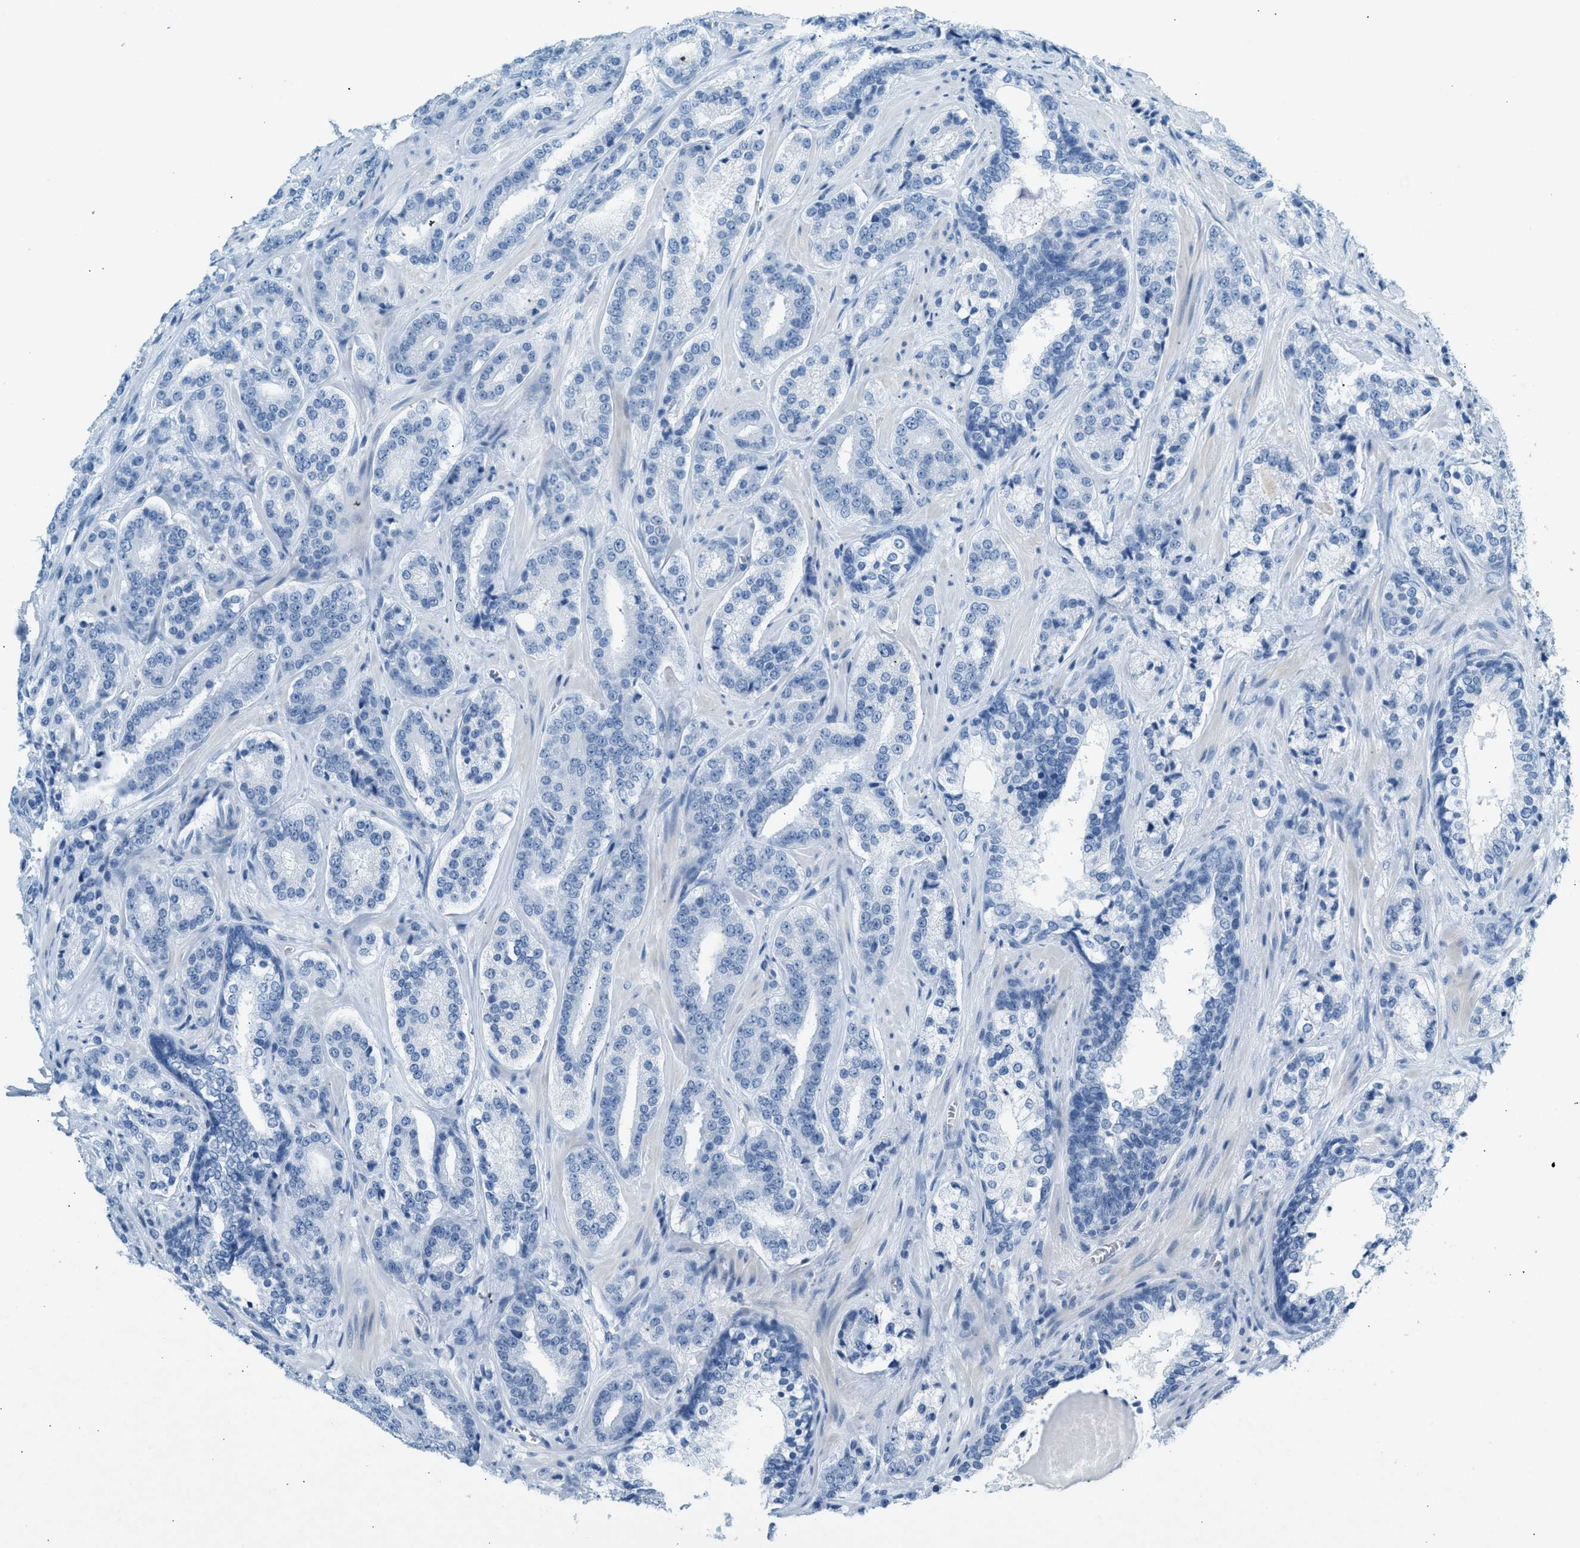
{"staining": {"intensity": "negative", "quantity": "none", "location": "none"}, "tissue": "prostate cancer", "cell_type": "Tumor cells", "image_type": "cancer", "snomed": [{"axis": "morphology", "description": "Adenocarcinoma, High grade"}, {"axis": "topography", "description": "Prostate"}], "caption": "Adenocarcinoma (high-grade) (prostate) was stained to show a protein in brown. There is no significant positivity in tumor cells. (DAB IHC visualized using brightfield microscopy, high magnification).", "gene": "HHATL", "patient": {"sex": "male", "age": 60}}